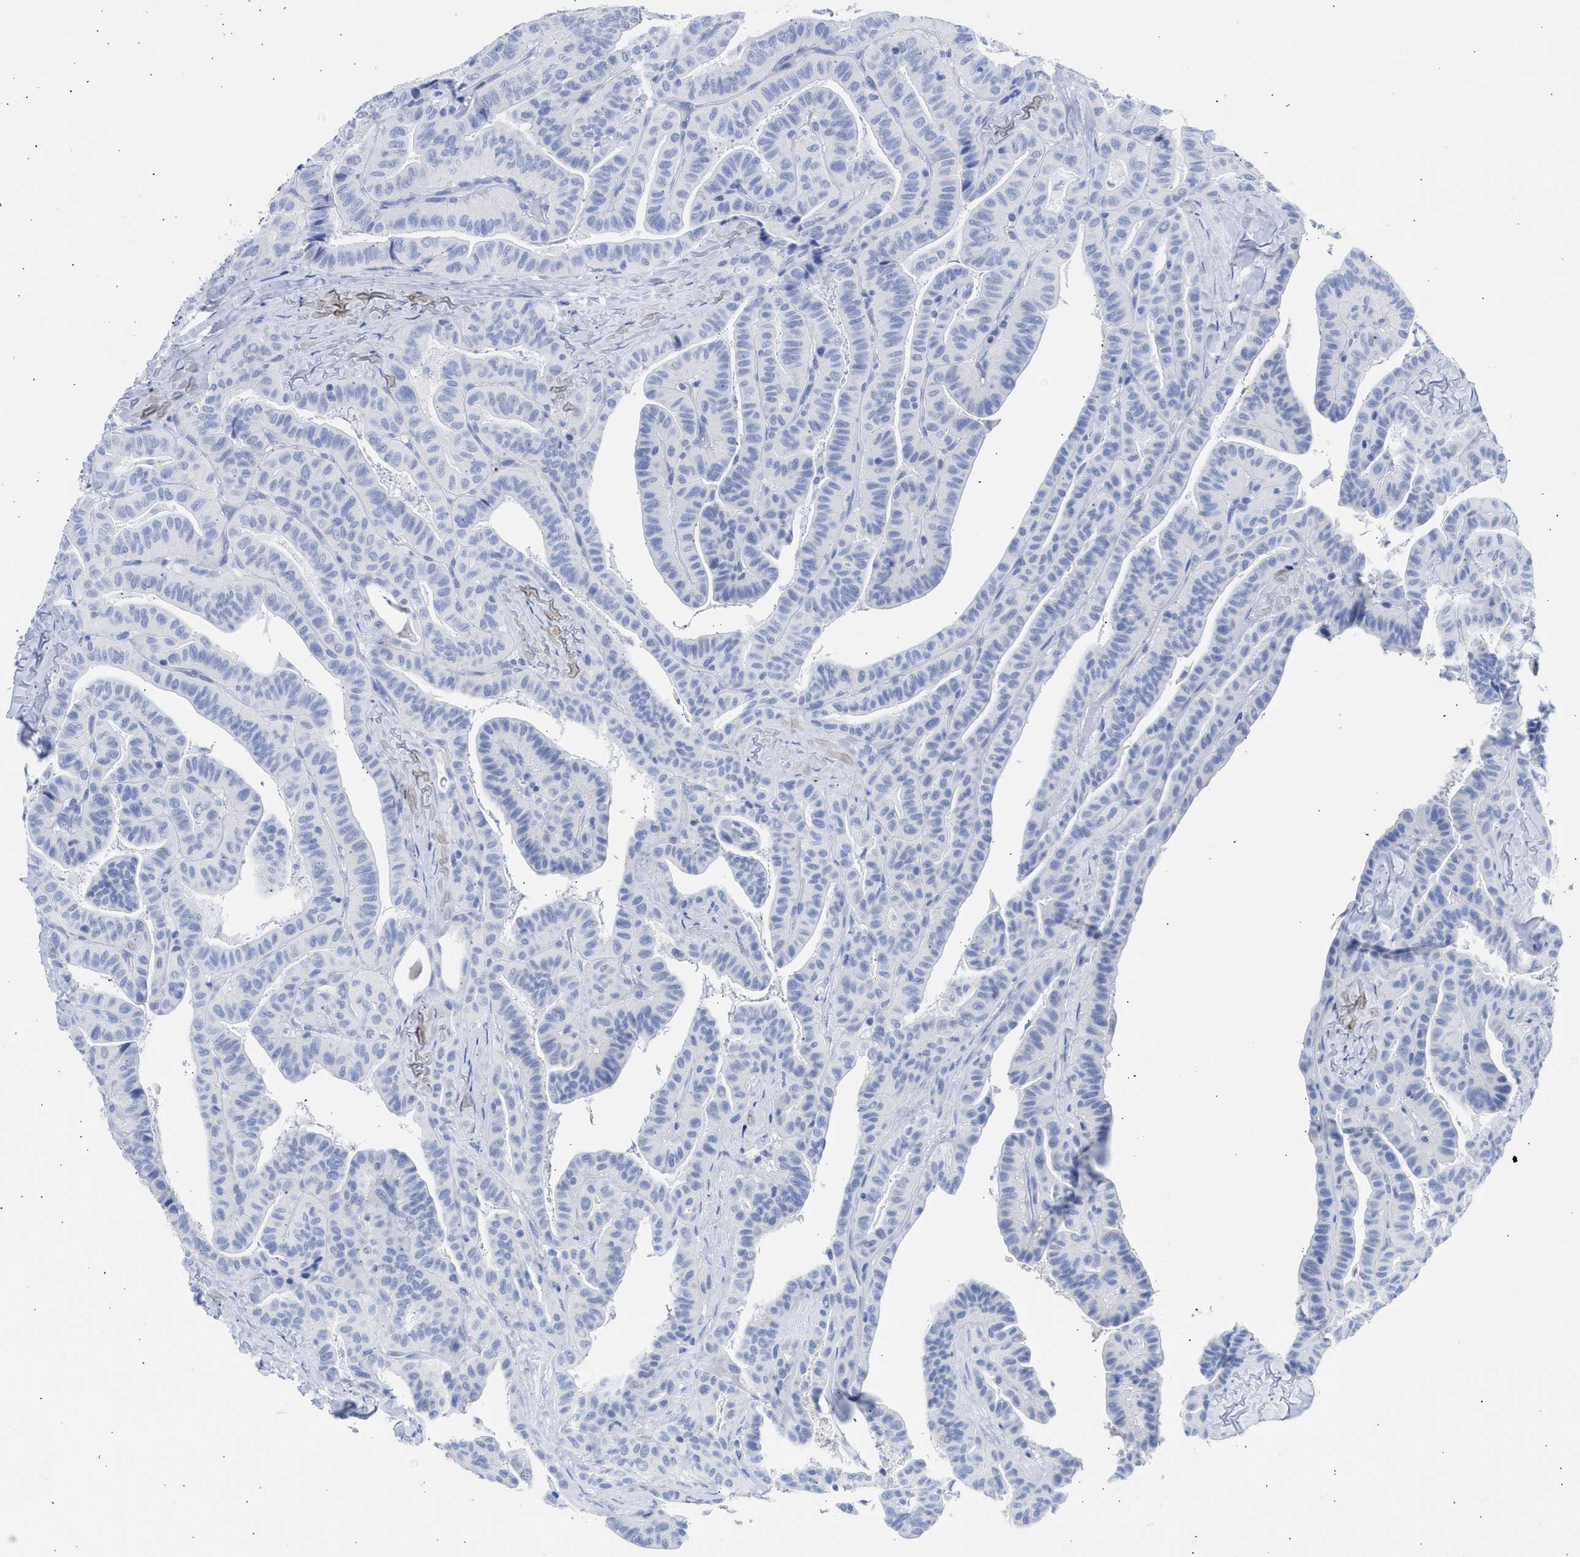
{"staining": {"intensity": "negative", "quantity": "none", "location": "none"}, "tissue": "thyroid cancer", "cell_type": "Tumor cells", "image_type": "cancer", "snomed": [{"axis": "morphology", "description": "Papillary adenocarcinoma, NOS"}, {"axis": "topography", "description": "Thyroid gland"}], "caption": "Tumor cells are negative for protein expression in human thyroid cancer (papillary adenocarcinoma). Brightfield microscopy of immunohistochemistry stained with DAB (brown) and hematoxylin (blue), captured at high magnification.", "gene": "NCAM1", "patient": {"sex": "male", "age": 77}}